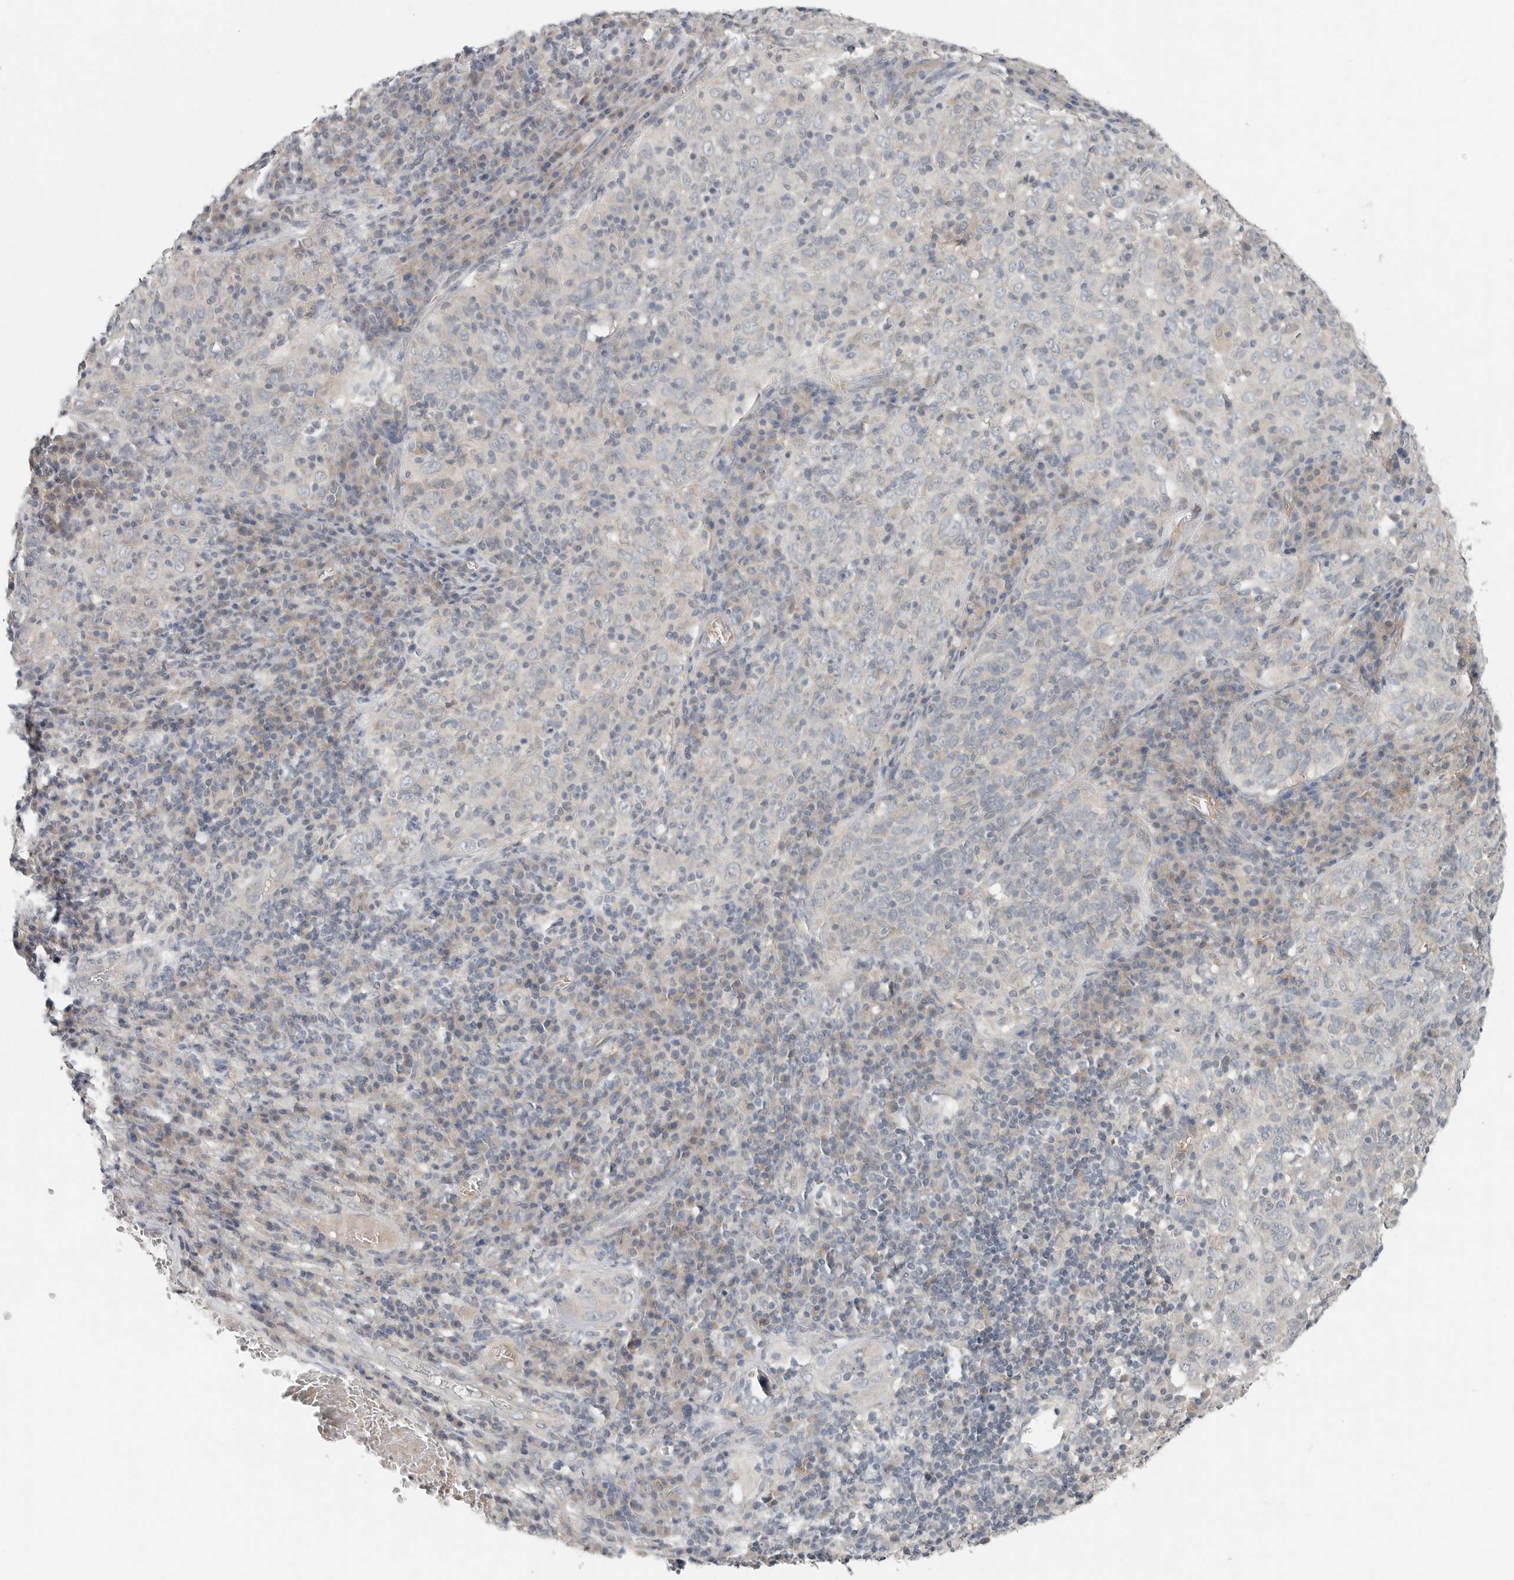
{"staining": {"intensity": "negative", "quantity": "none", "location": "none"}, "tissue": "cervical cancer", "cell_type": "Tumor cells", "image_type": "cancer", "snomed": [{"axis": "morphology", "description": "Squamous cell carcinoma, NOS"}, {"axis": "topography", "description": "Cervix"}], "caption": "Tumor cells are negative for protein expression in human cervical squamous cell carcinoma.", "gene": "FCRLB", "patient": {"sex": "female", "age": 46}}